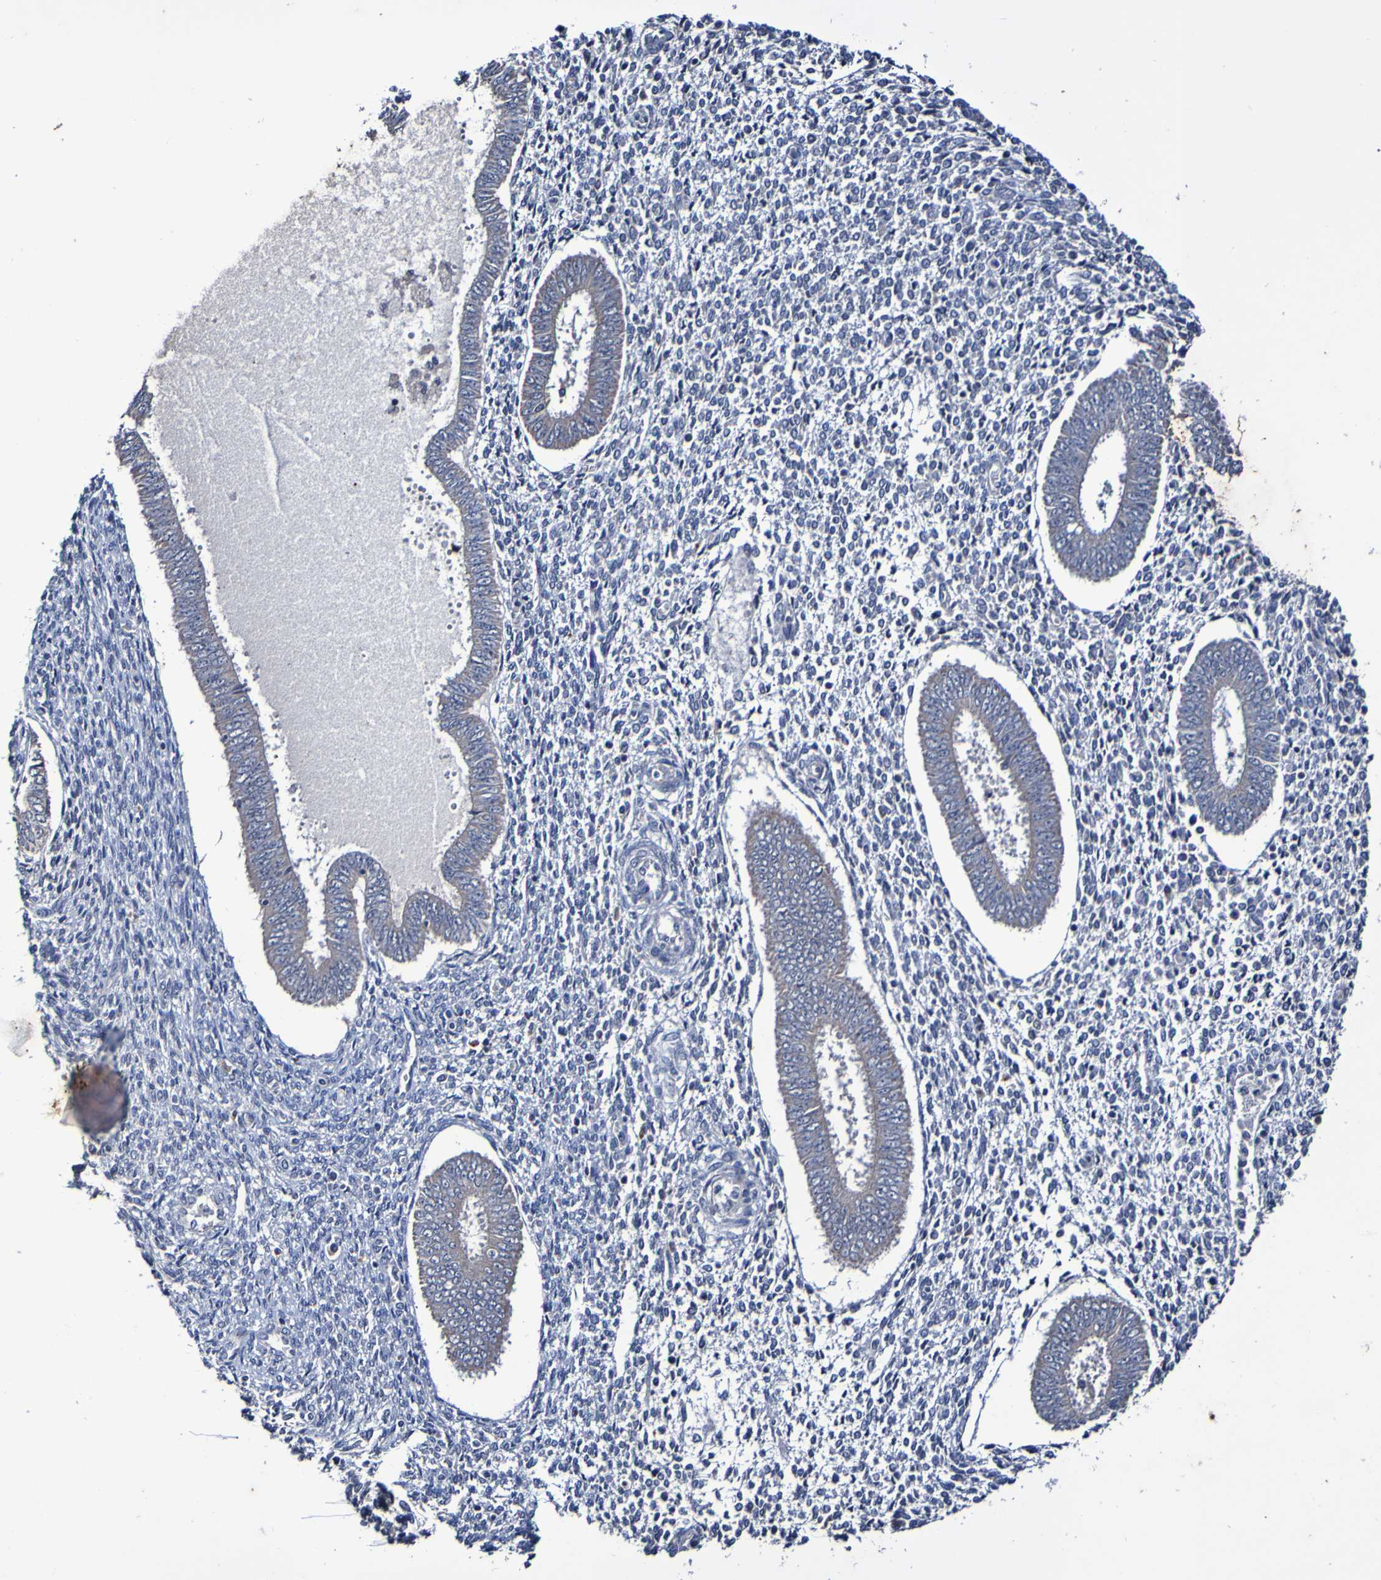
{"staining": {"intensity": "negative", "quantity": "none", "location": "none"}, "tissue": "endometrium", "cell_type": "Cells in endometrial stroma", "image_type": "normal", "snomed": [{"axis": "morphology", "description": "Normal tissue, NOS"}, {"axis": "topography", "description": "Endometrium"}], "caption": "Protein analysis of benign endometrium demonstrates no significant staining in cells in endometrial stroma. (DAB immunohistochemistry (IHC) with hematoxylin counter stain).", "gene": "PTP4A2", "patient": {"sex": "female", "age": 35}}